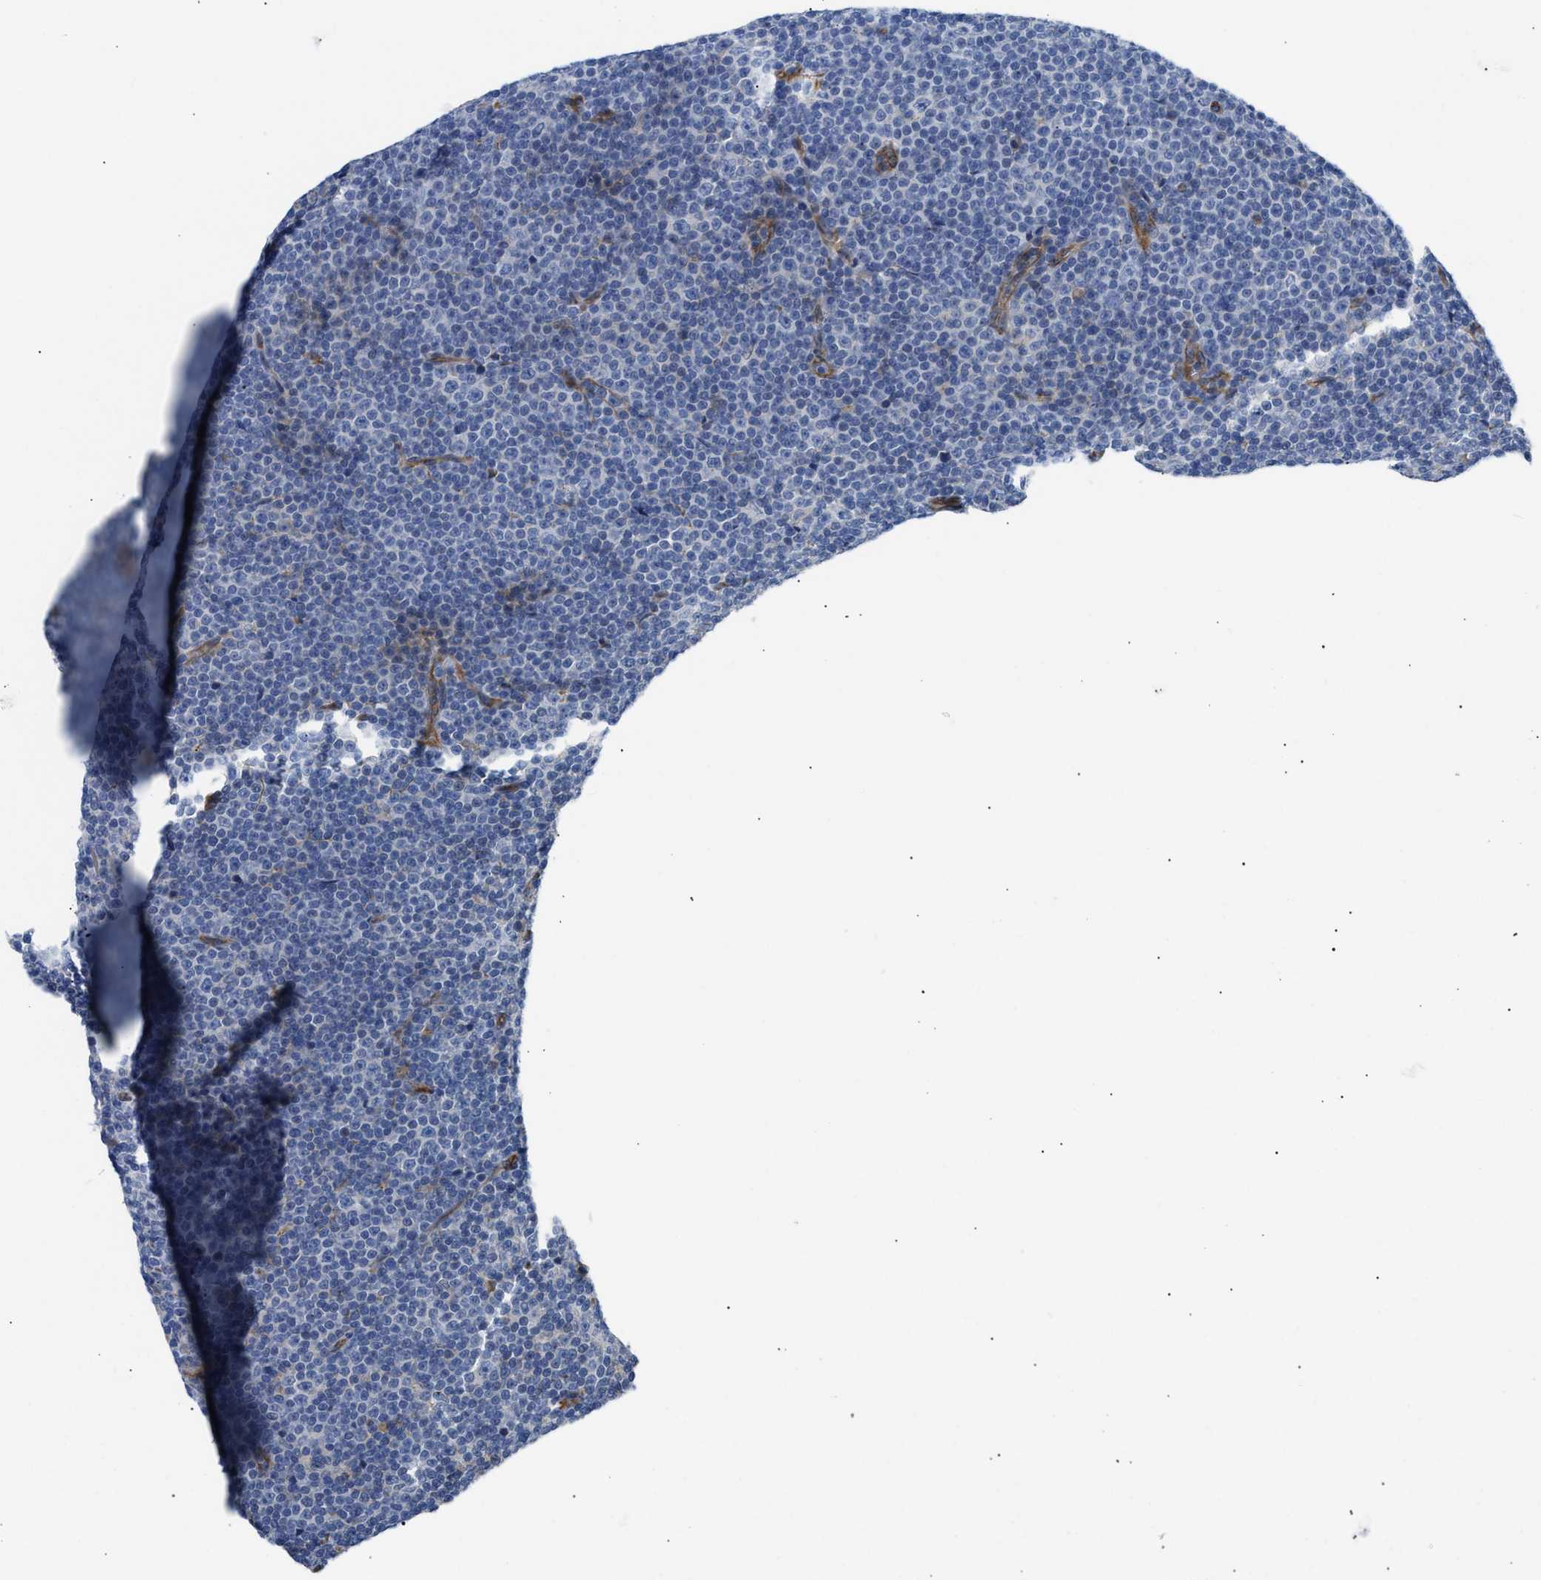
{"staining": {"intensity": "negative", "quantity": "none", "location": "none"}, "tissue": "lymphoma", "cell_type": "Tumor cells", "image_type": "cancer", "snomed": [{"axis": "morphology", "description": "Malignant lymphoma, non-Hodgkin's type, Low grade"}, {"axis": "topography", "description": "Lymph node"}], "caption": "Tumor cells are negative for protein expression in human lymphoma.", "gene": "TFPI", "patient": {"sex": "female", "age": 67}}